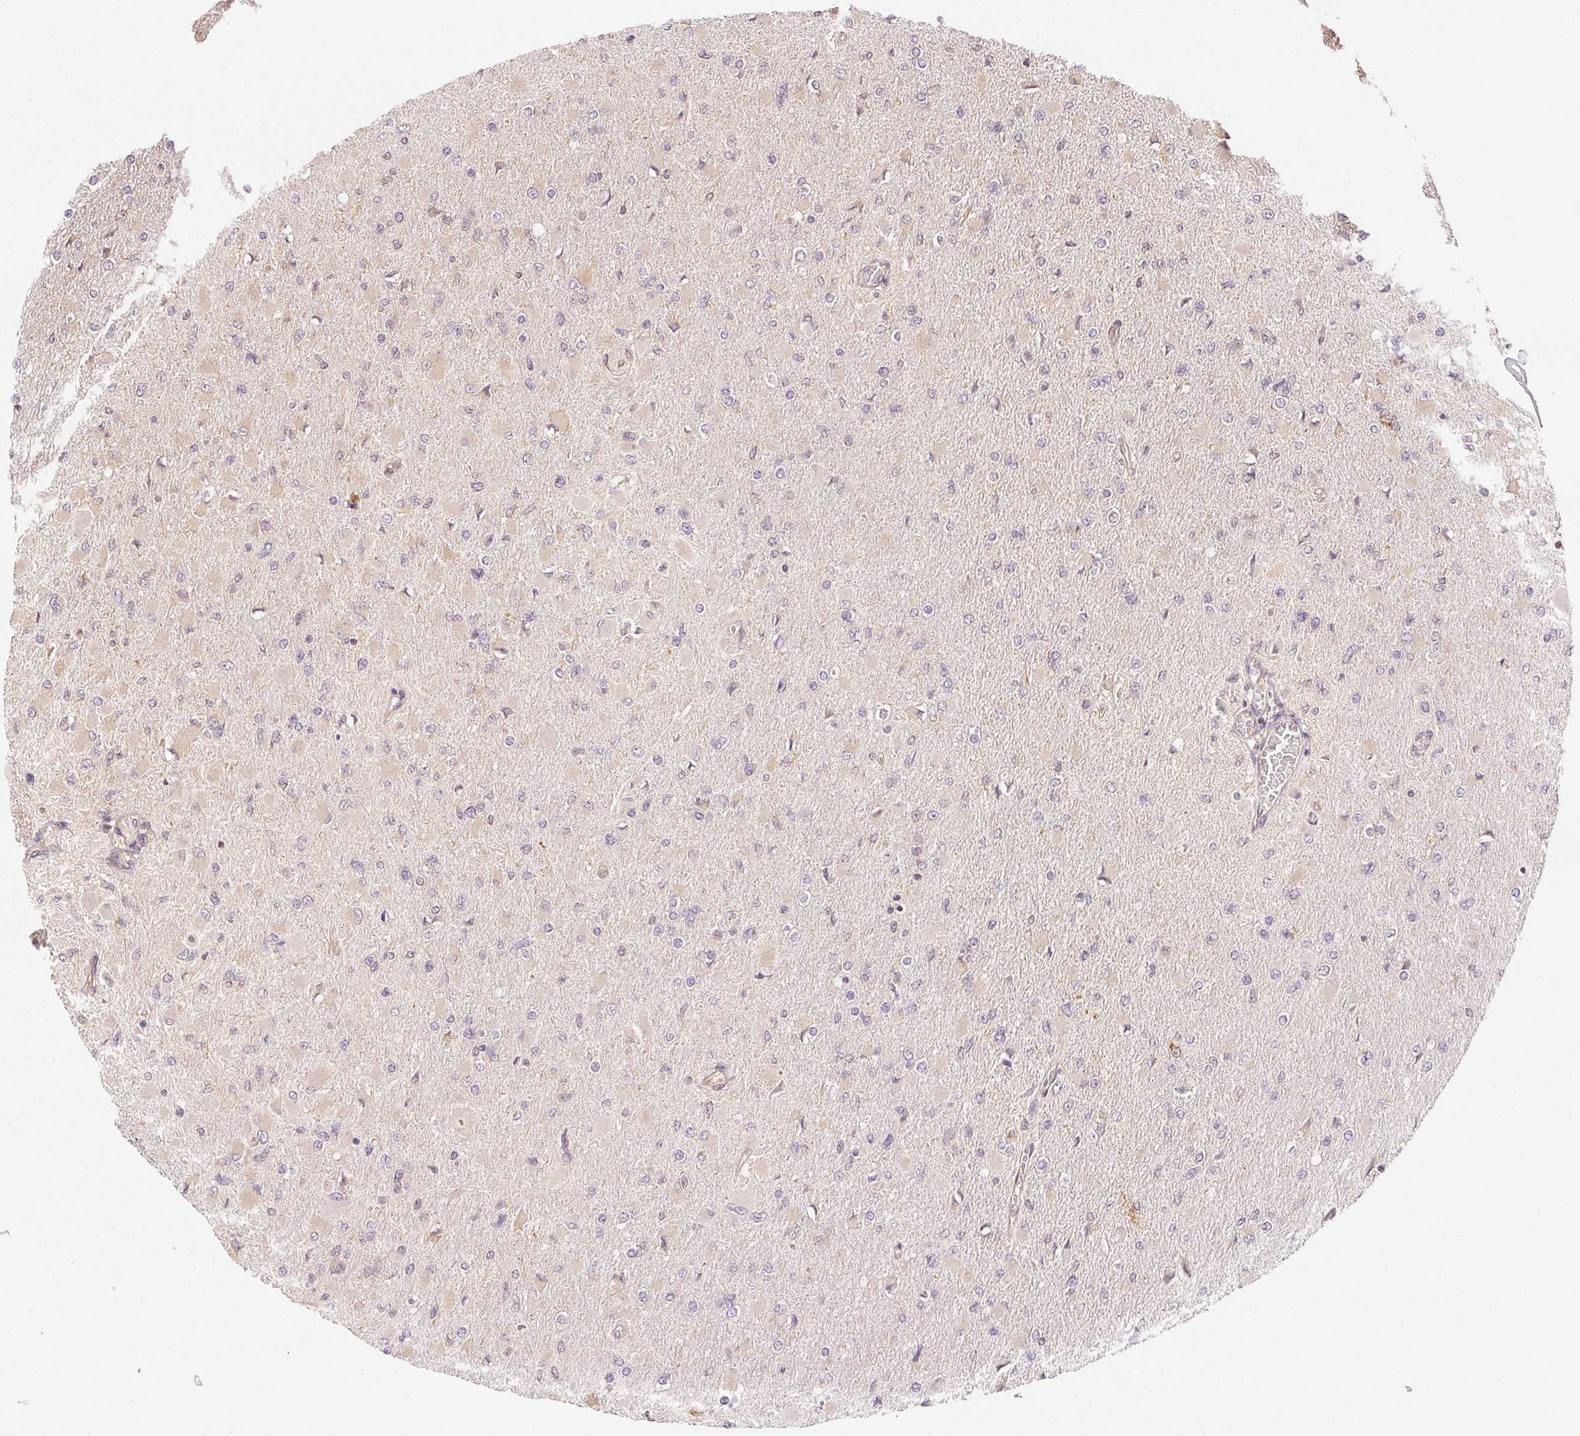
{"staining": {"intensity": "negative", "quantity": "none", "location": "none"}, "tissue": "glioma", "cell_type": "Tumor cells", "image_type": "cancer", "snomed": [{"axis": "morphology", "description": "Glioma, malignant, High grade"}, {"axis": "topography", "description": "Cerebral cortex"}], "caption": "Immunohistochemical staining of human malignant high-grade glioma exhibits no significant expression in tumor cells.", "gene": "SEZ6L2", "patient": {"sex": "female", "age": 36}}